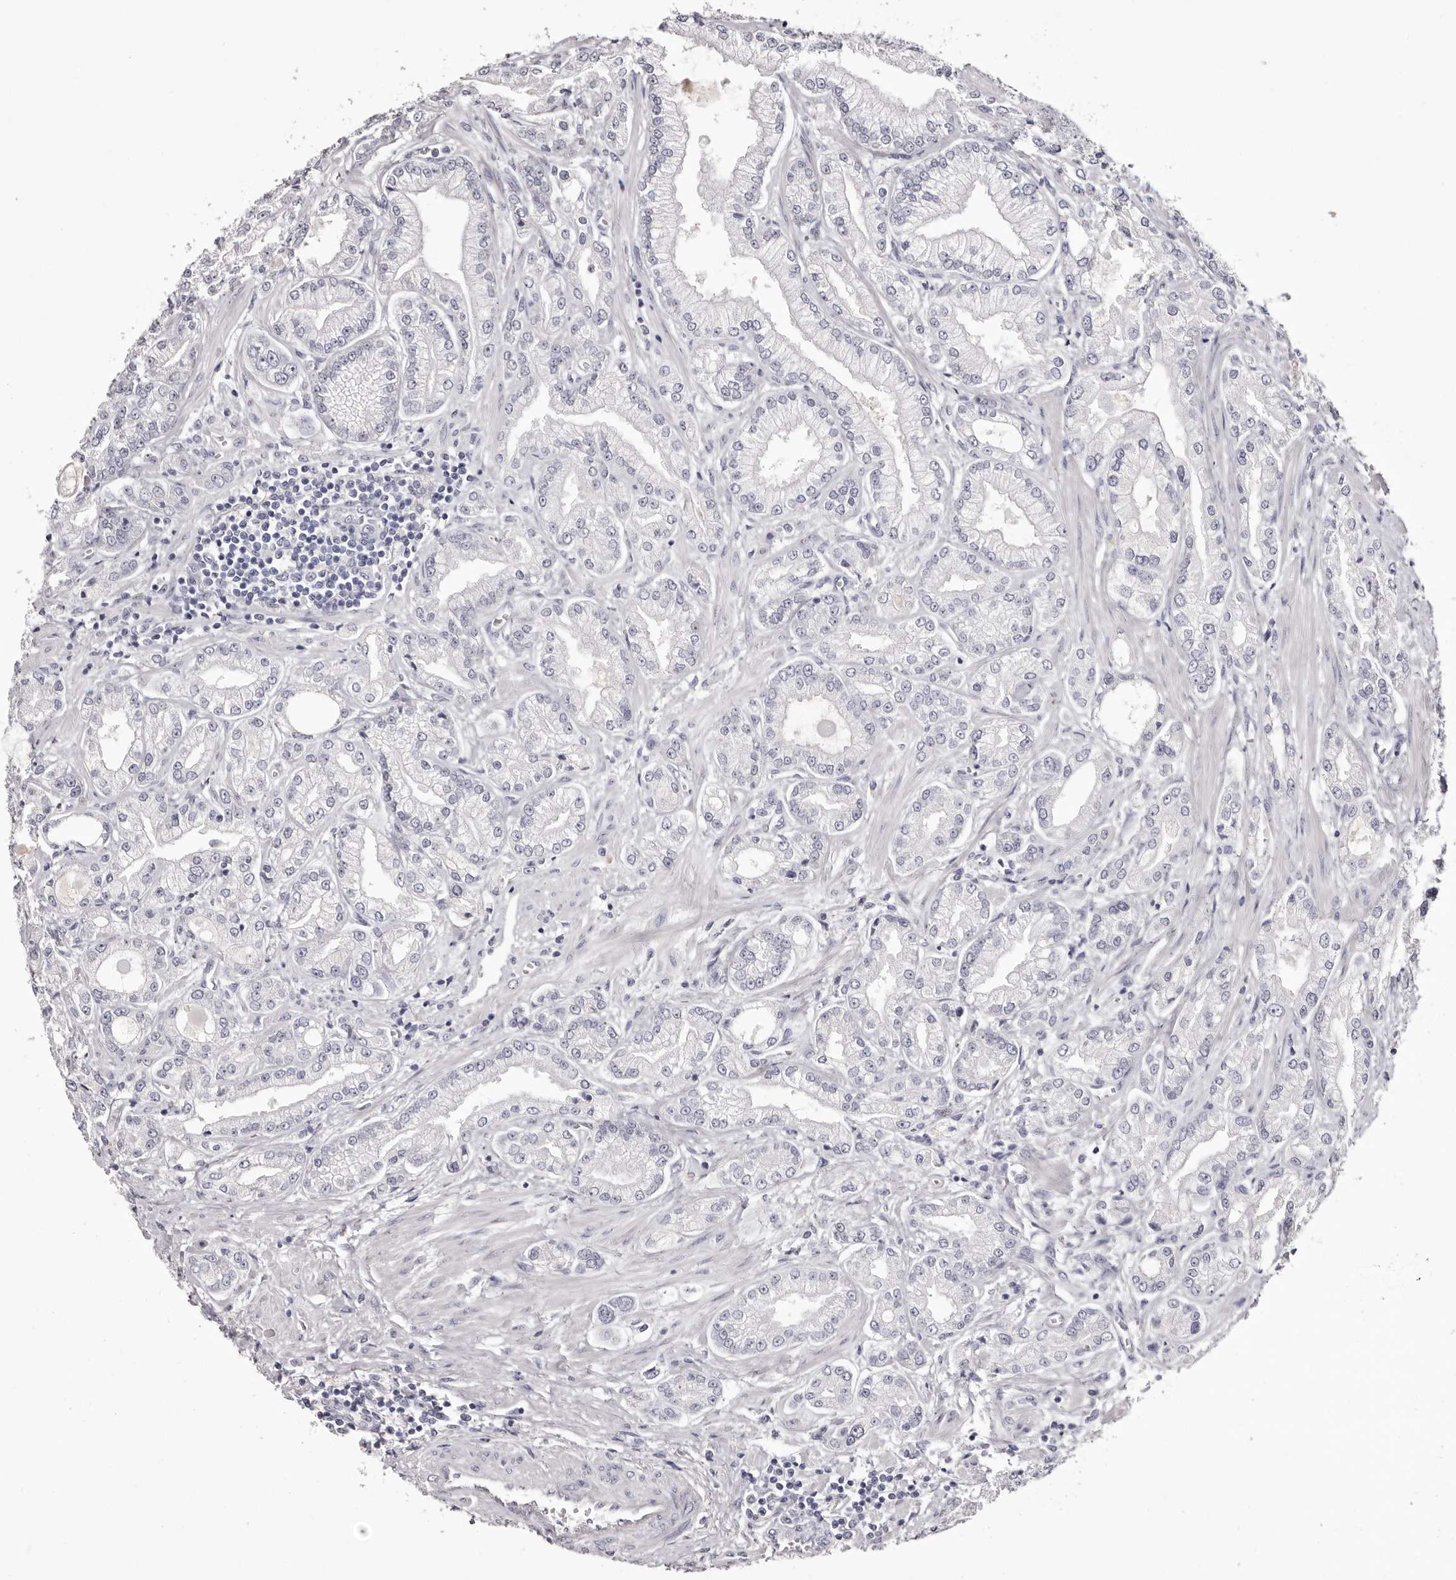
{"staining": {"intensity": "negative", "quantity": "none", "location": "none"}, "tissue": "prostate cancer", "cell_type": "Tumor cells", "image_type": "cancer", "snomed": [{"axis": "morphology", "description": "Adenocarcinoma, Low grade"}, {"axis": "topography", "description": "Prostate"}], "caption": "High power microscopy image of an immunohistochemistry micrograph of prostate adenocarcinoma (low-grade), revealing no significant expression in tumor cells.", "gene": "CA6", "patient": {"sex": "male", "age": 62}}